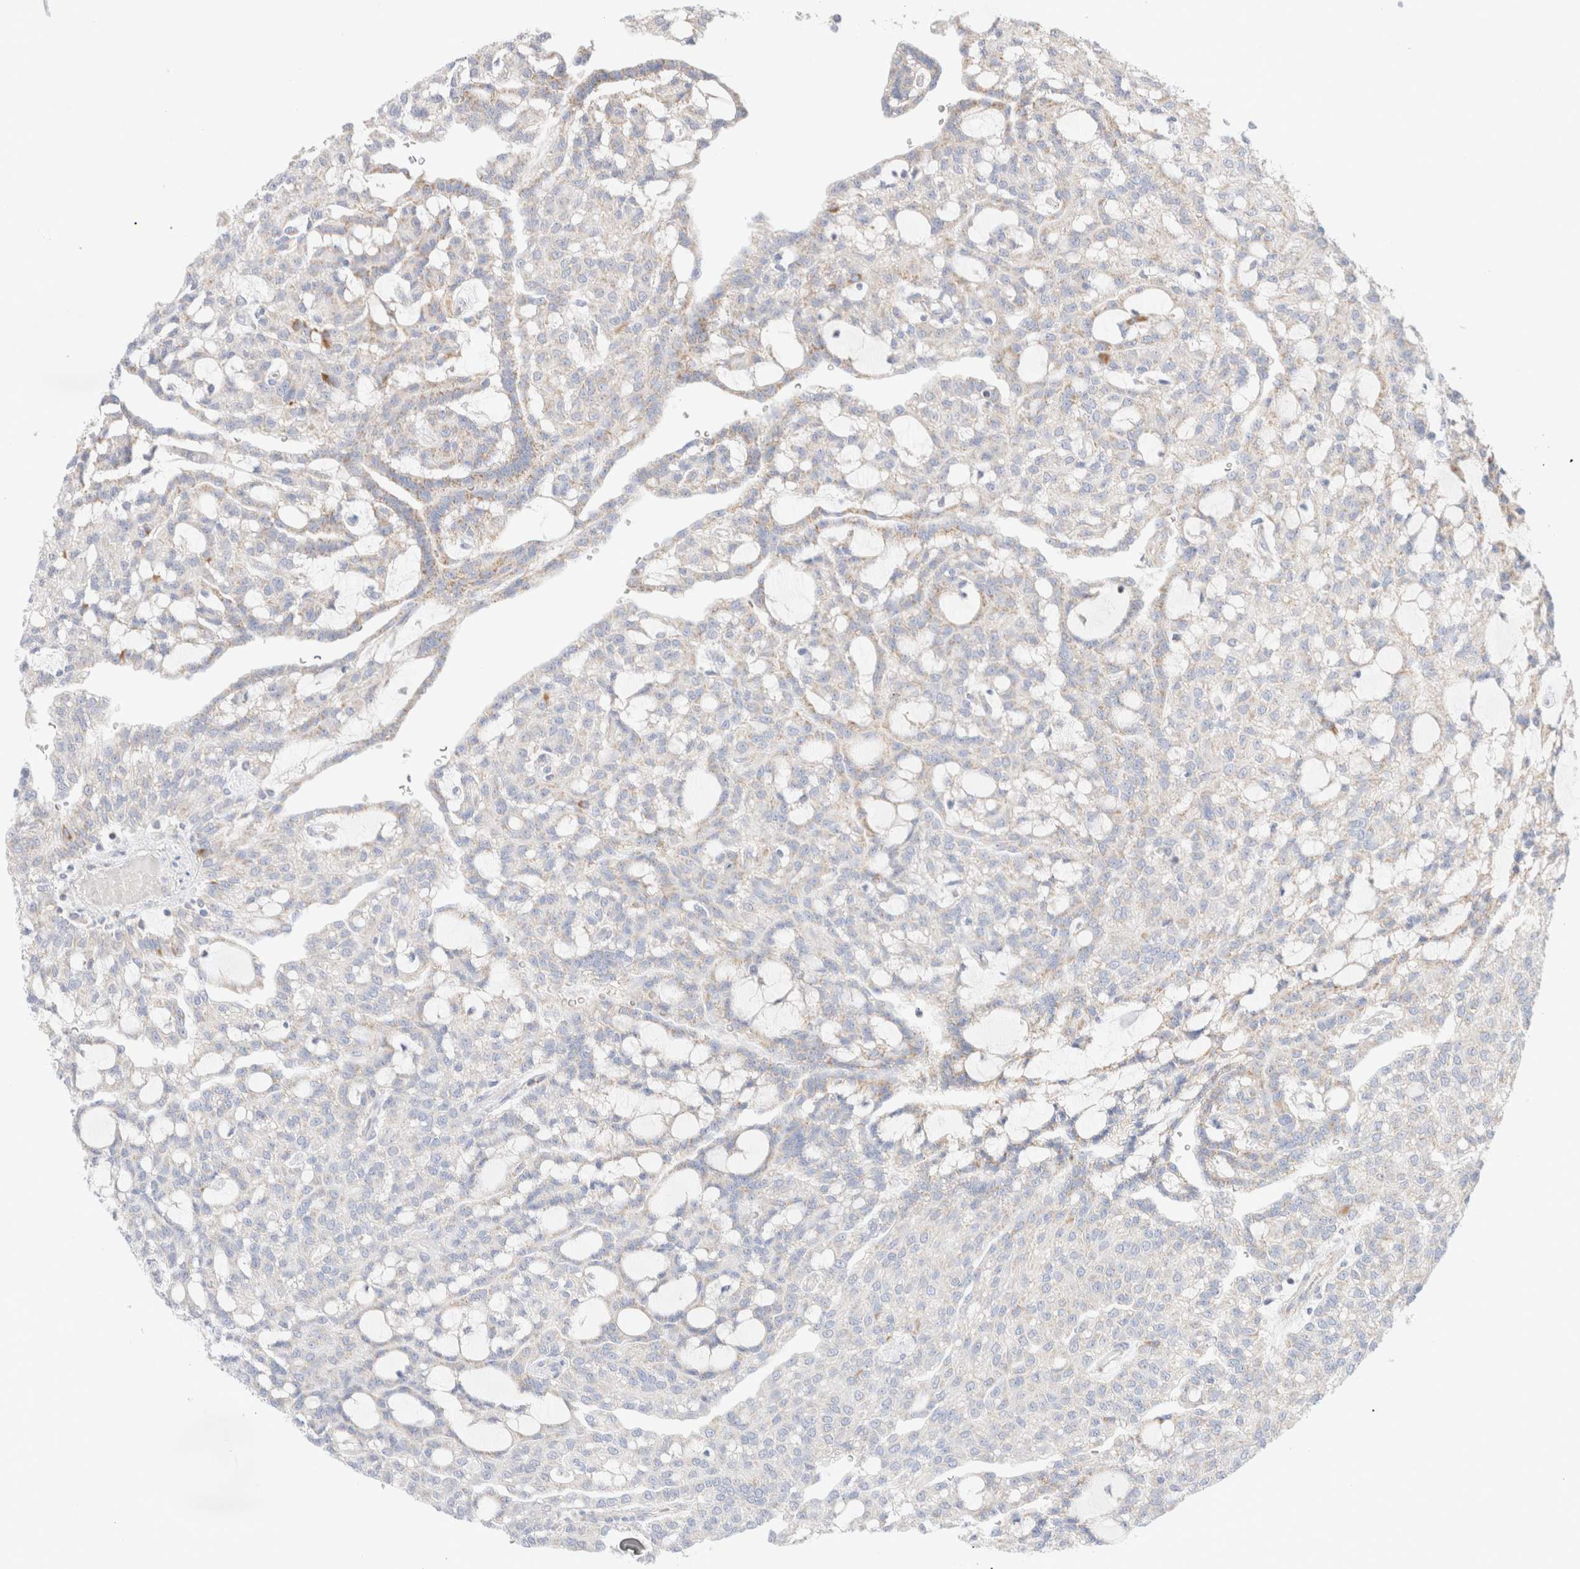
{"staining": {"intensity": "negative", "quantity": "none", "location": "none"}, "tissue": "renal cancer", "cell_type": "Tumor cells", "image_type": "cancer", "snomed": [{"axis": "morphology", "description": "Adenocarcinoma, NOS"}, {"axis": "topography", "description": "Kidney"}], "caption": "DAB immunohistochemical staining of human adenocarcinoma (renal) reveals no significant staining in tumor cells.", "gene": "ATP6V1C1", "patient": {"sex": "male", "age": 63}}